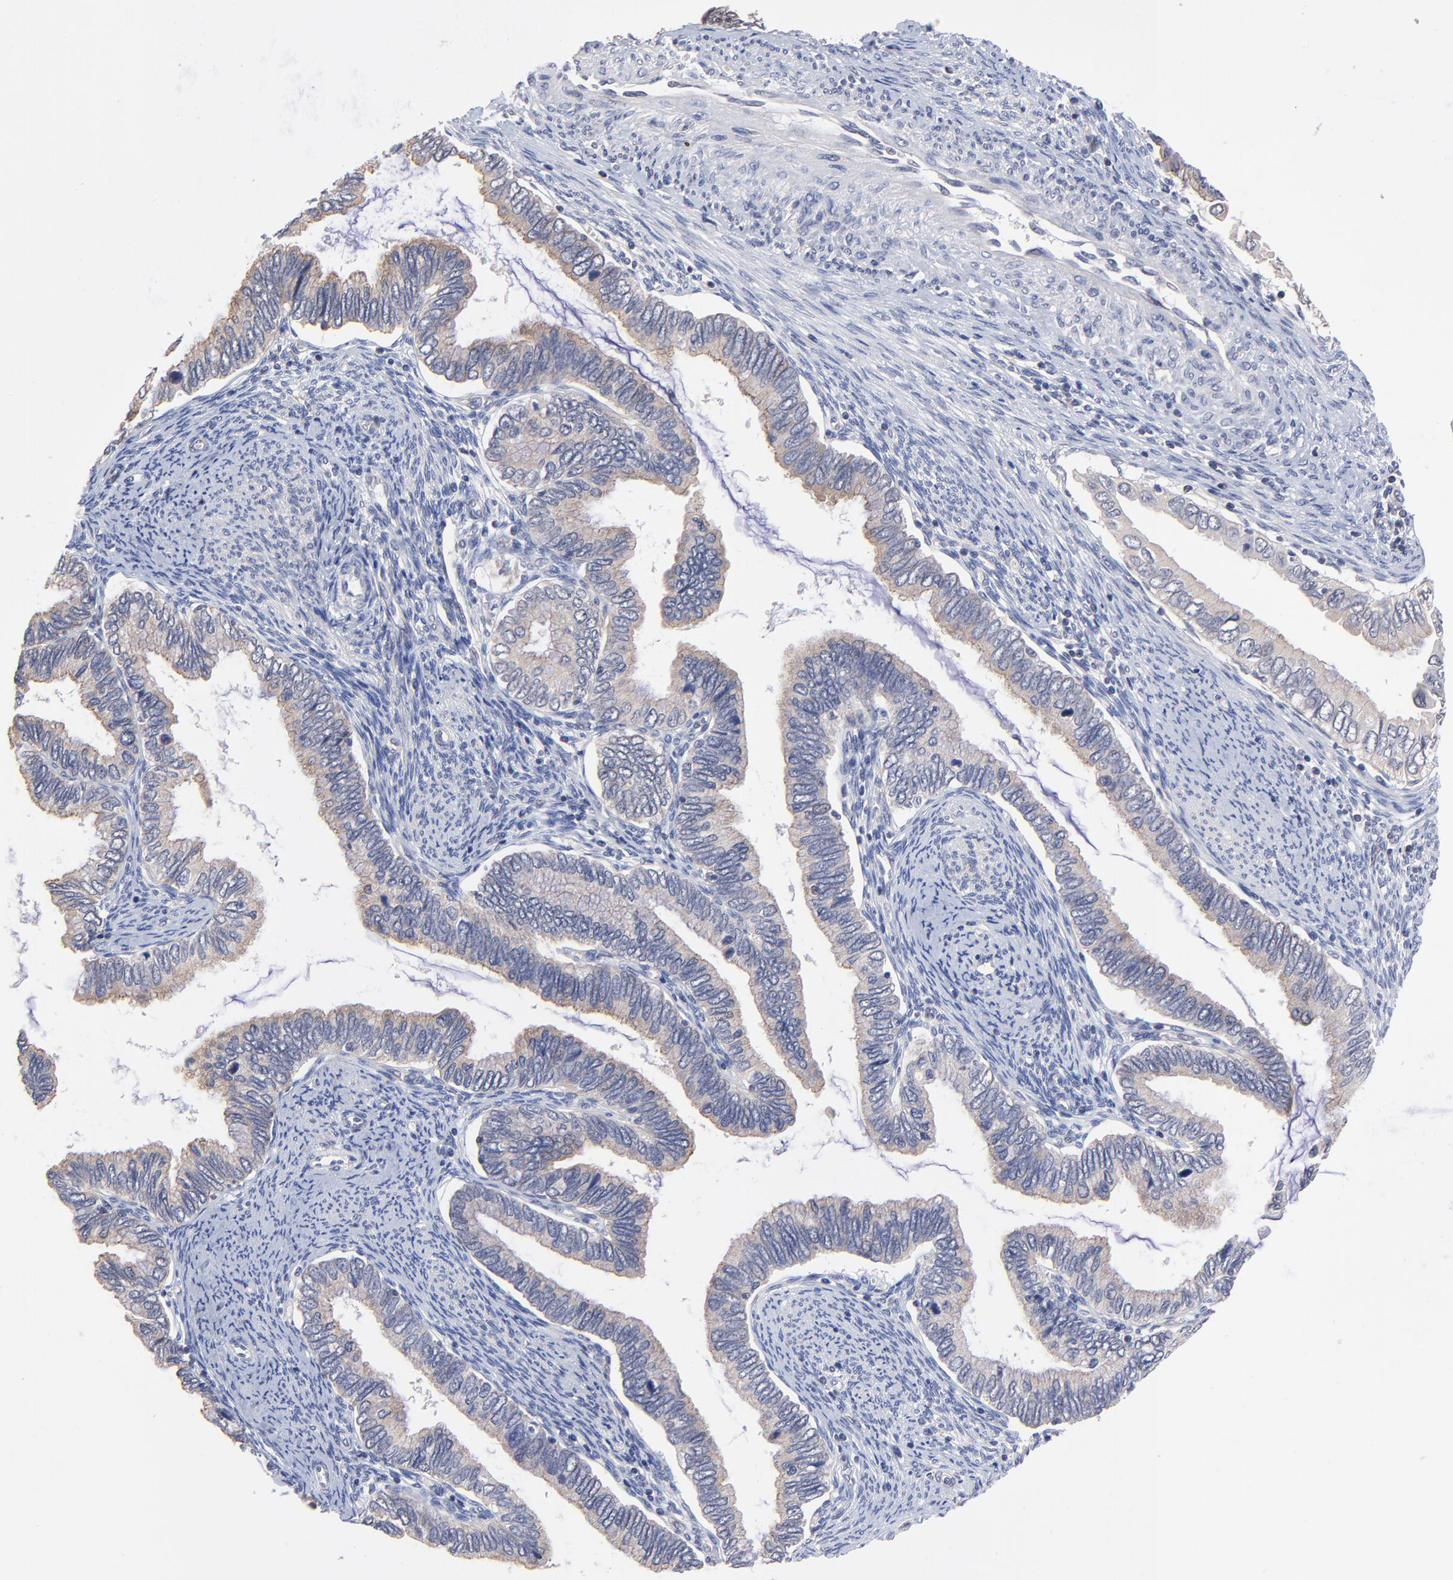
{"staining": {"intensity": "weak", "quantity": ">75%", "location": "cytoplasmic/membranous"}, "tissue": "cervical cancer", "cell_type": "Tumor cells", "image_type": "cancer", "snomed": [{"axis": "morphology", "description": "Adenocarcinoma, NOS"}, {"axis": "topography", "description": "Cervix"}], "caption": "Protein analysis of cervical cancer tissue shows weak cytoplasmic/membranous expression in approximately >75% of tumor cells.", "gene": "FBXO8", "patient": {"sex": "female", "age": 49}}